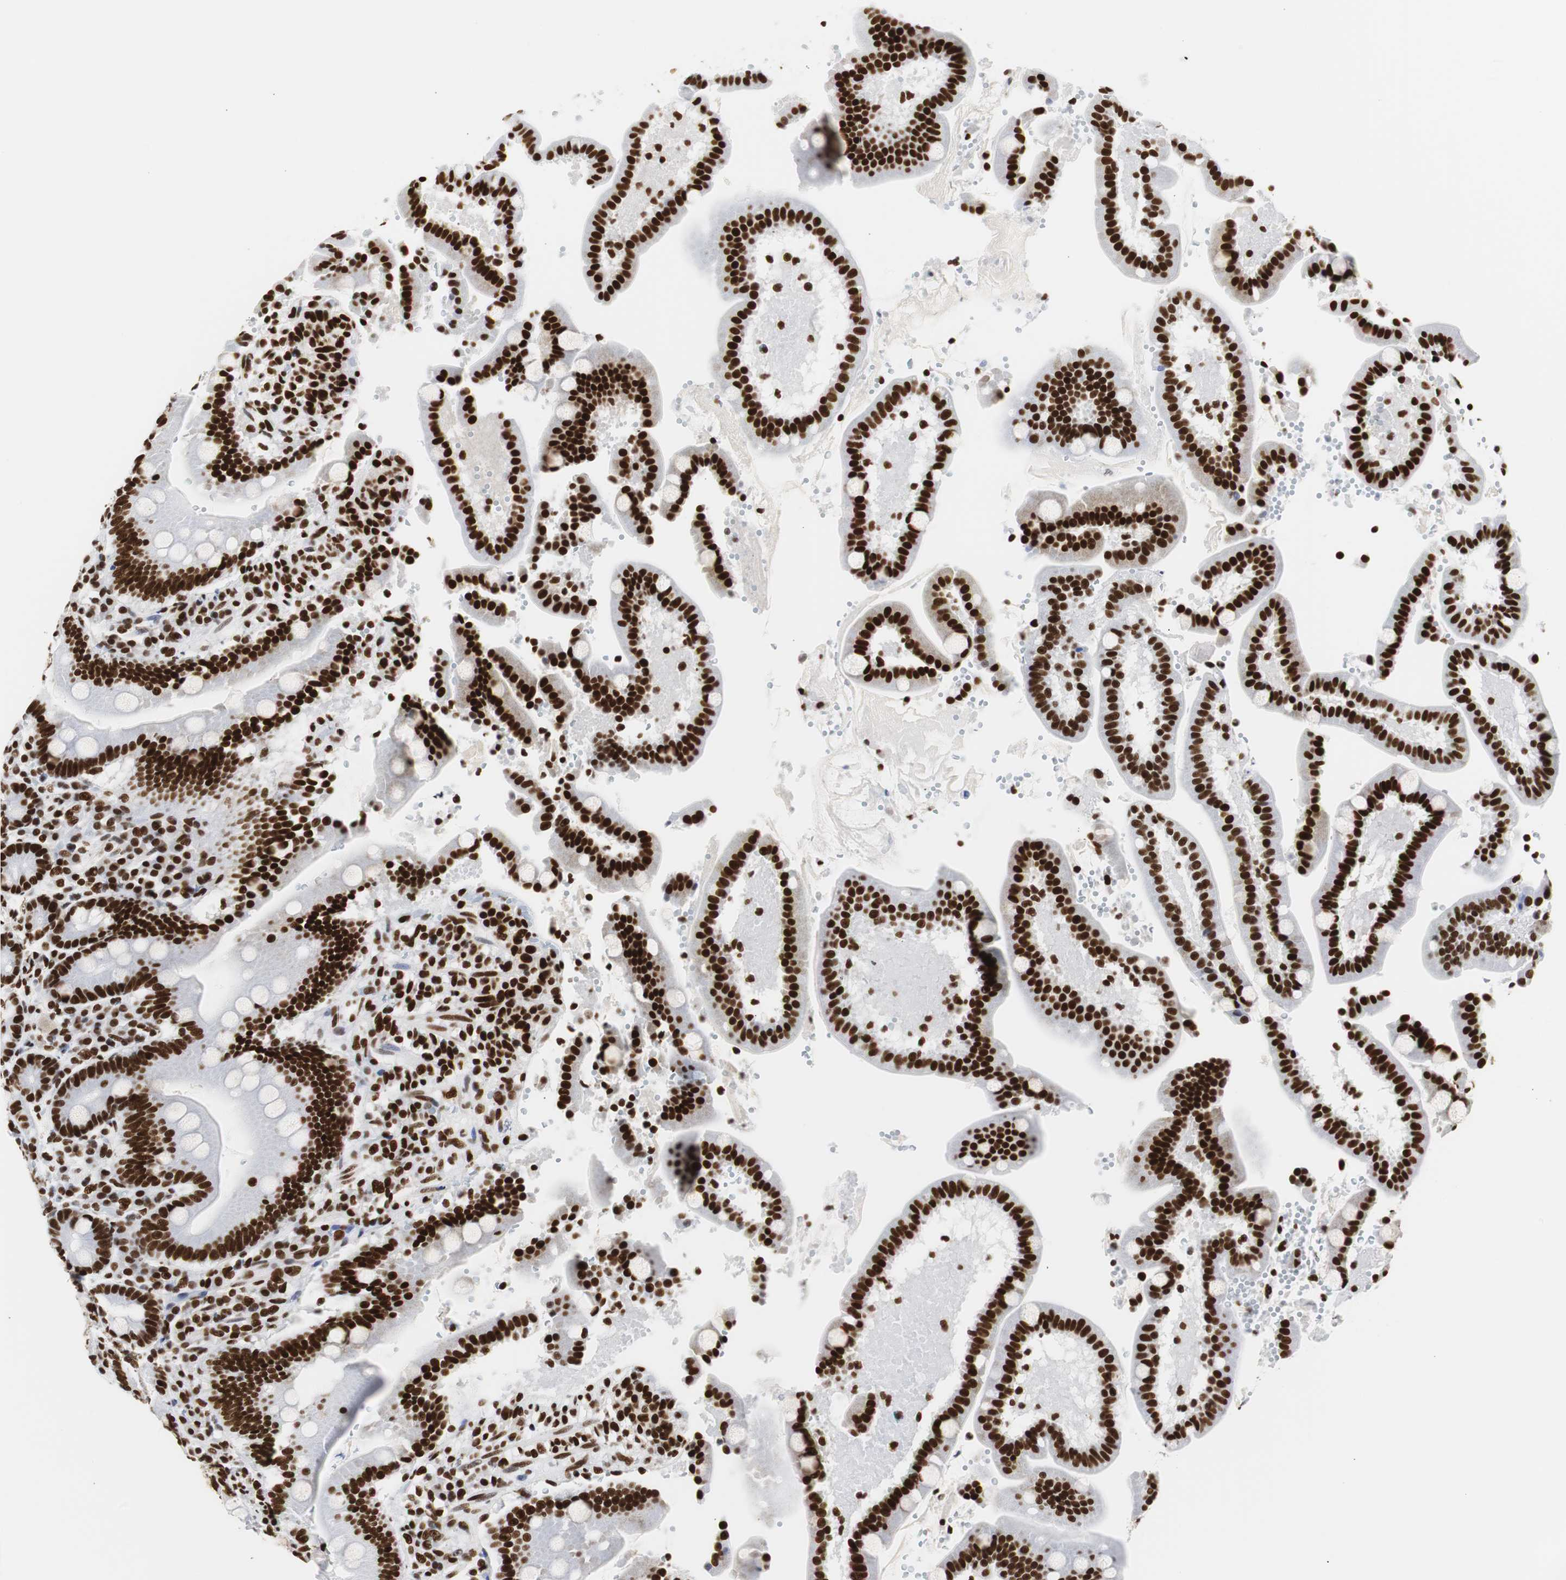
{"staining": {"intensity": "strong", "quantity": ">75%", "location": "nuclear"}, "tissue": "duodenum", "cell_type": "Glandular cells", "image_type": "normal", "snomed": [{"axis": "morphology", "description": "Normal tissue, NOS"}, {"axis": "topography", "description": "Small intestine, NOS"}], "caption": "Protein staining displays strong nuclear expression in about >75% of glandular cells in unremarkable duodenum.", "gene": "HNRNPH2", "patient": {"sex": "female", "age": 71}}